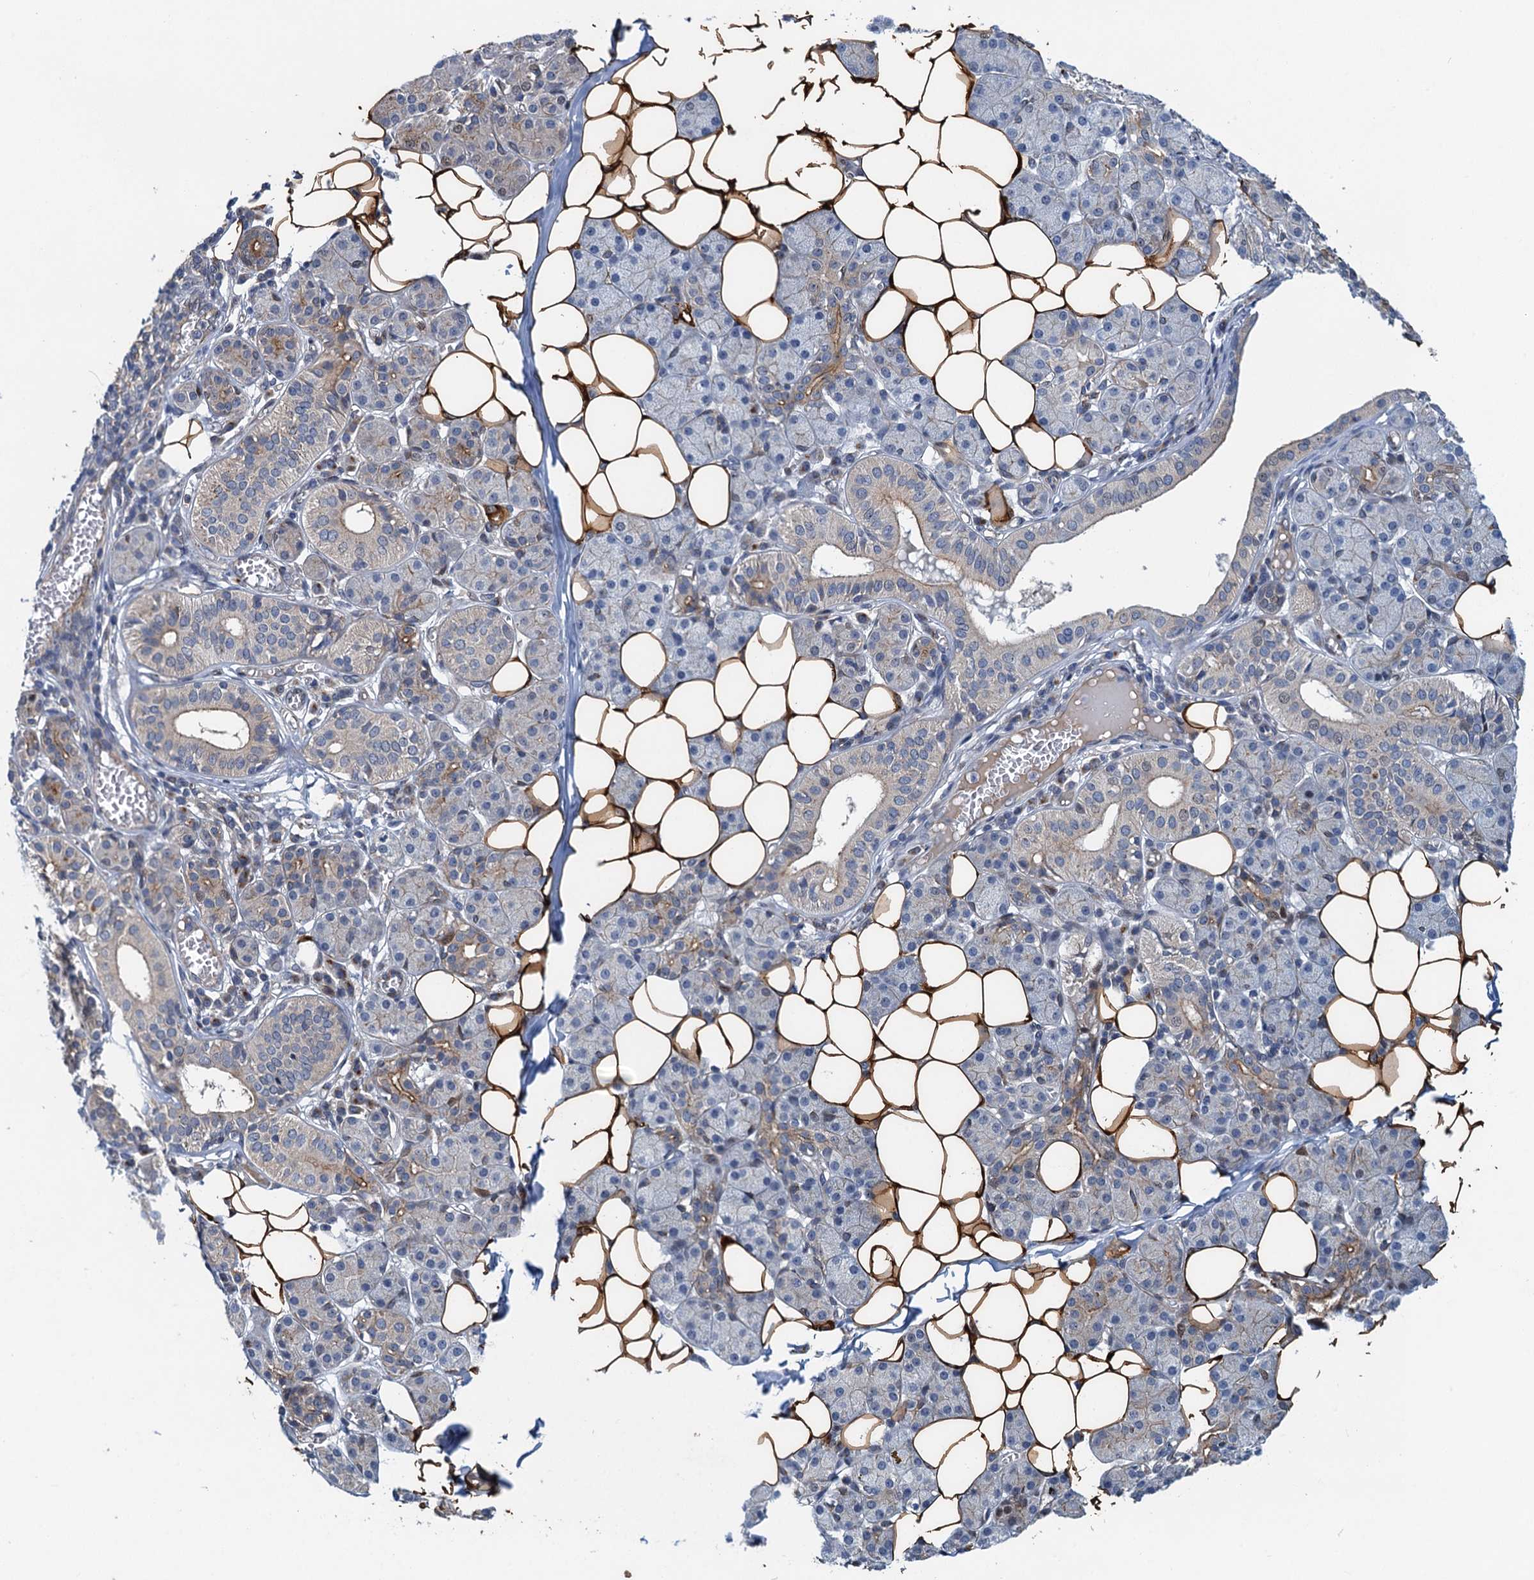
{"staining": {"intensity": "negative", "quantity": "none", "location": "none"}, "tissue": "salivary gland", "cell_type": "Glandular cells", "image_type": "normal", "snomed": [{"axis": "morphology", "description": "Normal tissue, NOS"}, {"axis": "topography", "description": "Salivary gland"}], "caption": "Immunohistochemical staining of unremarkable salivary gland displays no significant staining in glandular cells. (Brightfield microscopy of DAB (3,3'-diaminobenzidine) immunohistochemistry (IHC) at high magnification).", "gene": "NBEA", "patient": {"sex": "female", "age": 33}}